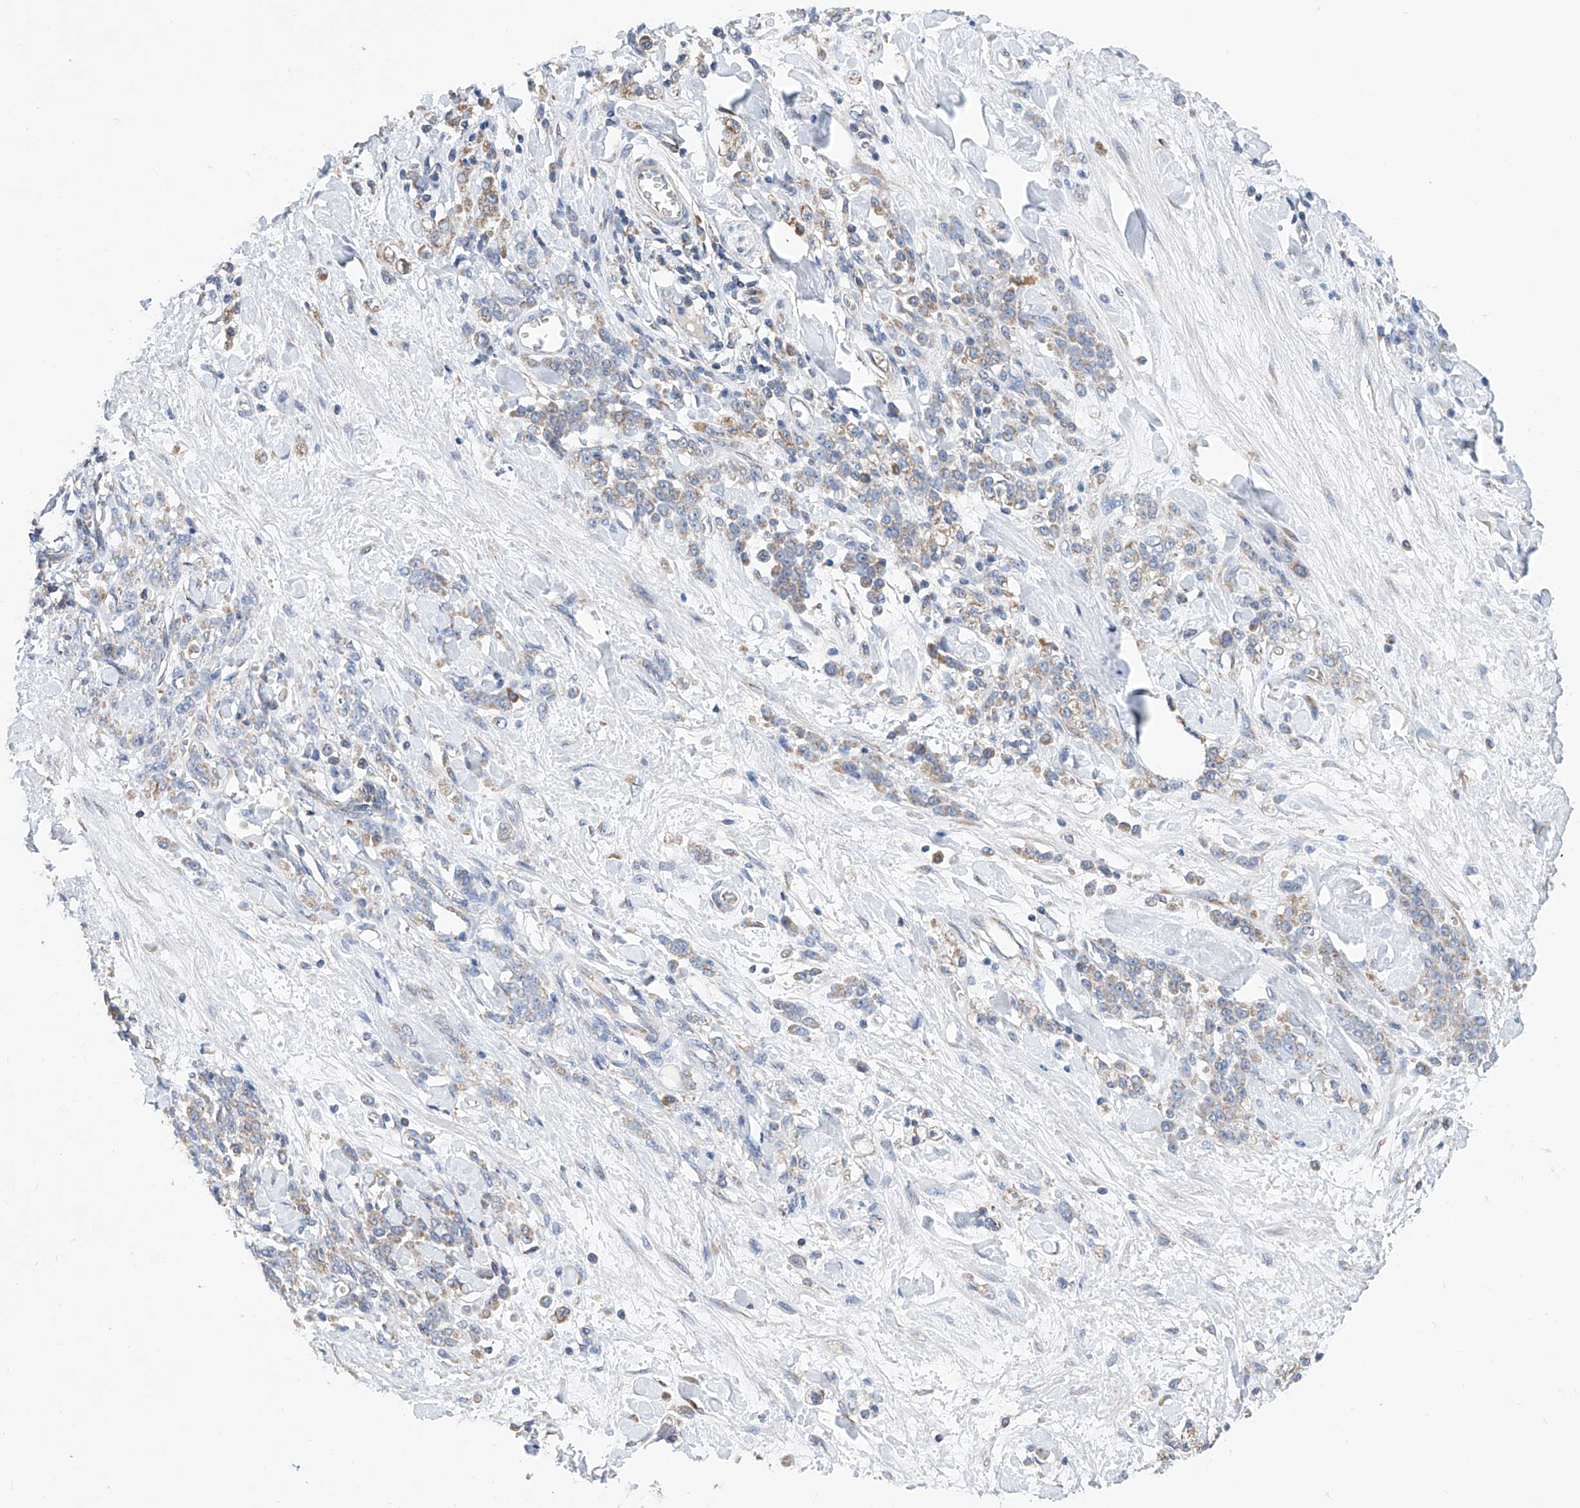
{"staining": {"intensity": "weak", "quantity": "25%-75%", "location": "cytoplasmic/membranous"}, "tissue": "stomach cancer", "cell_type": "Tumor cells", "image_type": "cancer", "snomed": [{"axis": "morphology", "description": "Normal tissue, NOS"}, {"axis": "morphology", "description": "Adenocarcinoma, NOS"}, {"axis": "topography", "description": "Stomach"}], "caption": "Protein expression analysis of stomach cancer shows weak cytoplasmic/membranous expression in about 25%-75% of tumor cells.", "gene": "MAD2L1", "patient": {"sex": "male", "age": 82}}